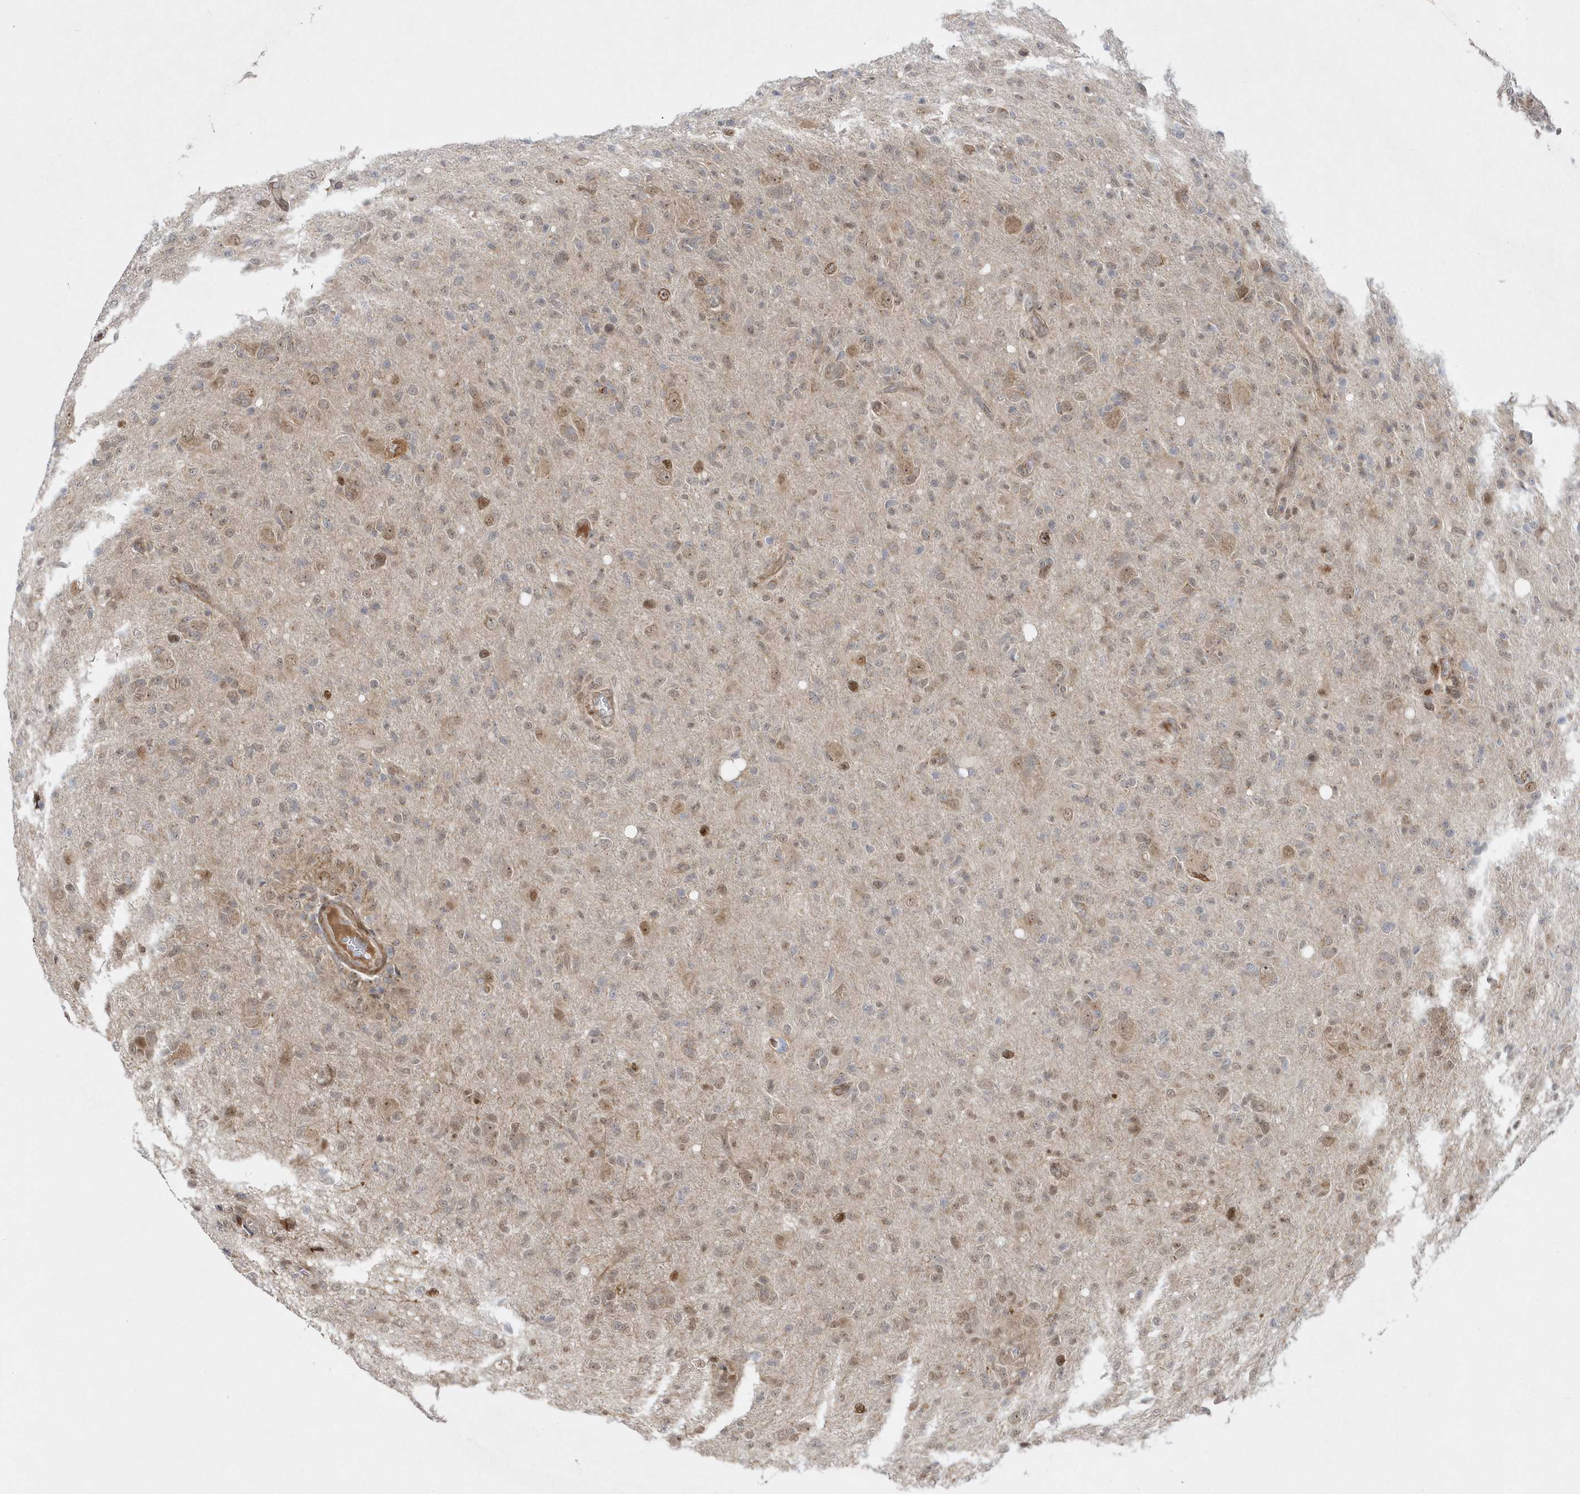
{"staining": {"intensity": "weak", "quantity": "<25%", "location": "nuclear"}, "tissue": "glioma", "cell_type": "Tumor cells", "image_type": "cancer", "snomed": [{"axis": "morphology", "description": "Glioma, malignant, High grade"}, {"axis": "topography", "description": "Brain"}], "caption": "A high-resolution micrograph shows IHC staining of glioma, which reveals no significant positivity in tumor cells.", "gene": "MXI1", "patient": {"sex": "female", "age": 57}}